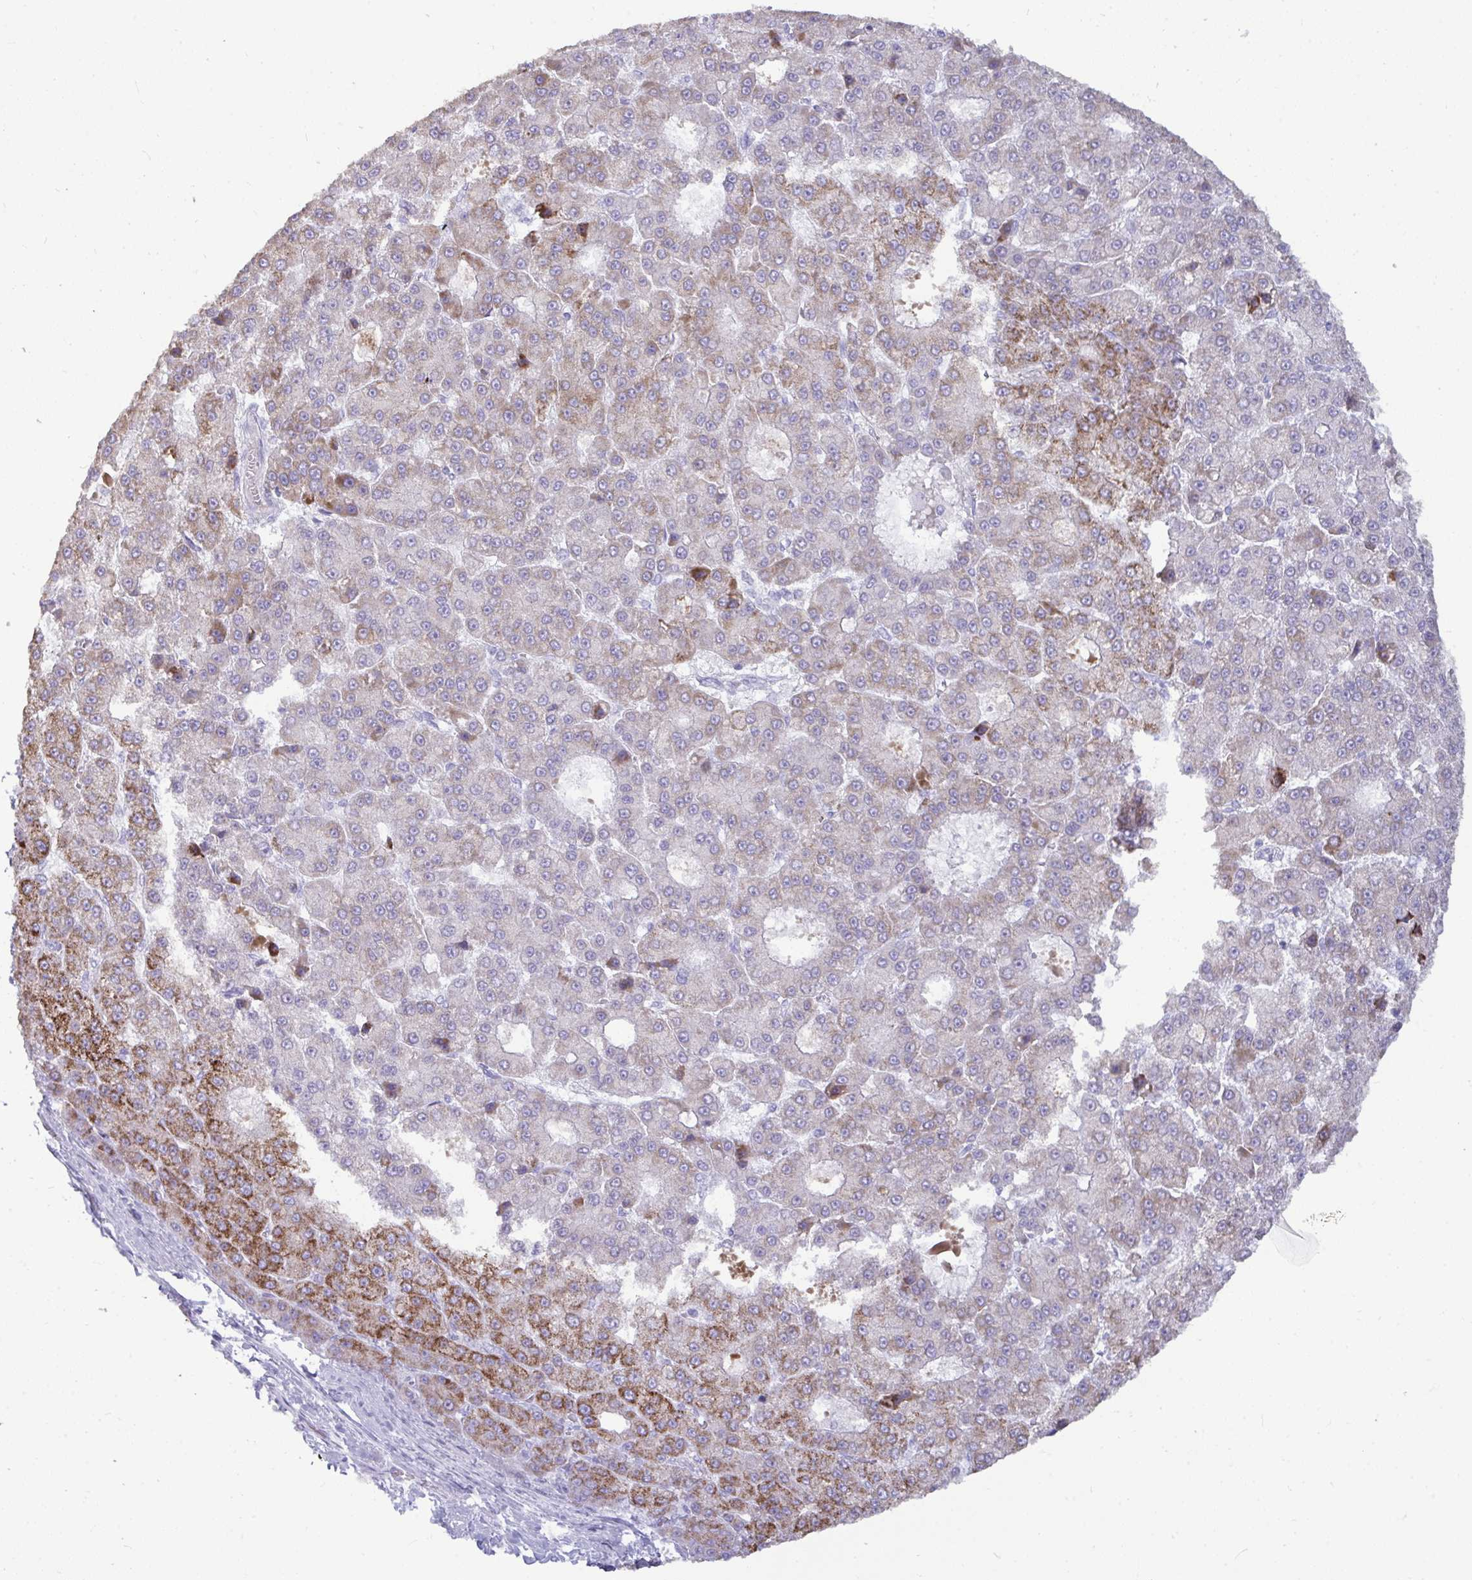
{"staining": {"intensity": "moderate", "quantity": "<25%", "location": "cytoplasmic/membranous"}, "tissue": "liver cancer", "cell_type": "Tumor cells", "image_type": "cancer", "snomed": [{"axis": "morphology", "description": "Carcinoma, Hepatocellular, NOS"}, {"axis": "topography", "description": "Liver"}], "caption": "Immunohistochemistry micrograph of neoplastic tissue: liver cancer stained using IHC demonstrates low levels of moderate protein expression localized specifically in the cytoplasmic/membranous of tumor cells, appearing as a cytoplasmic/membranous brown color.", "gene": "ANKRD60", "patient": {"sex": "male", "age": 70}}